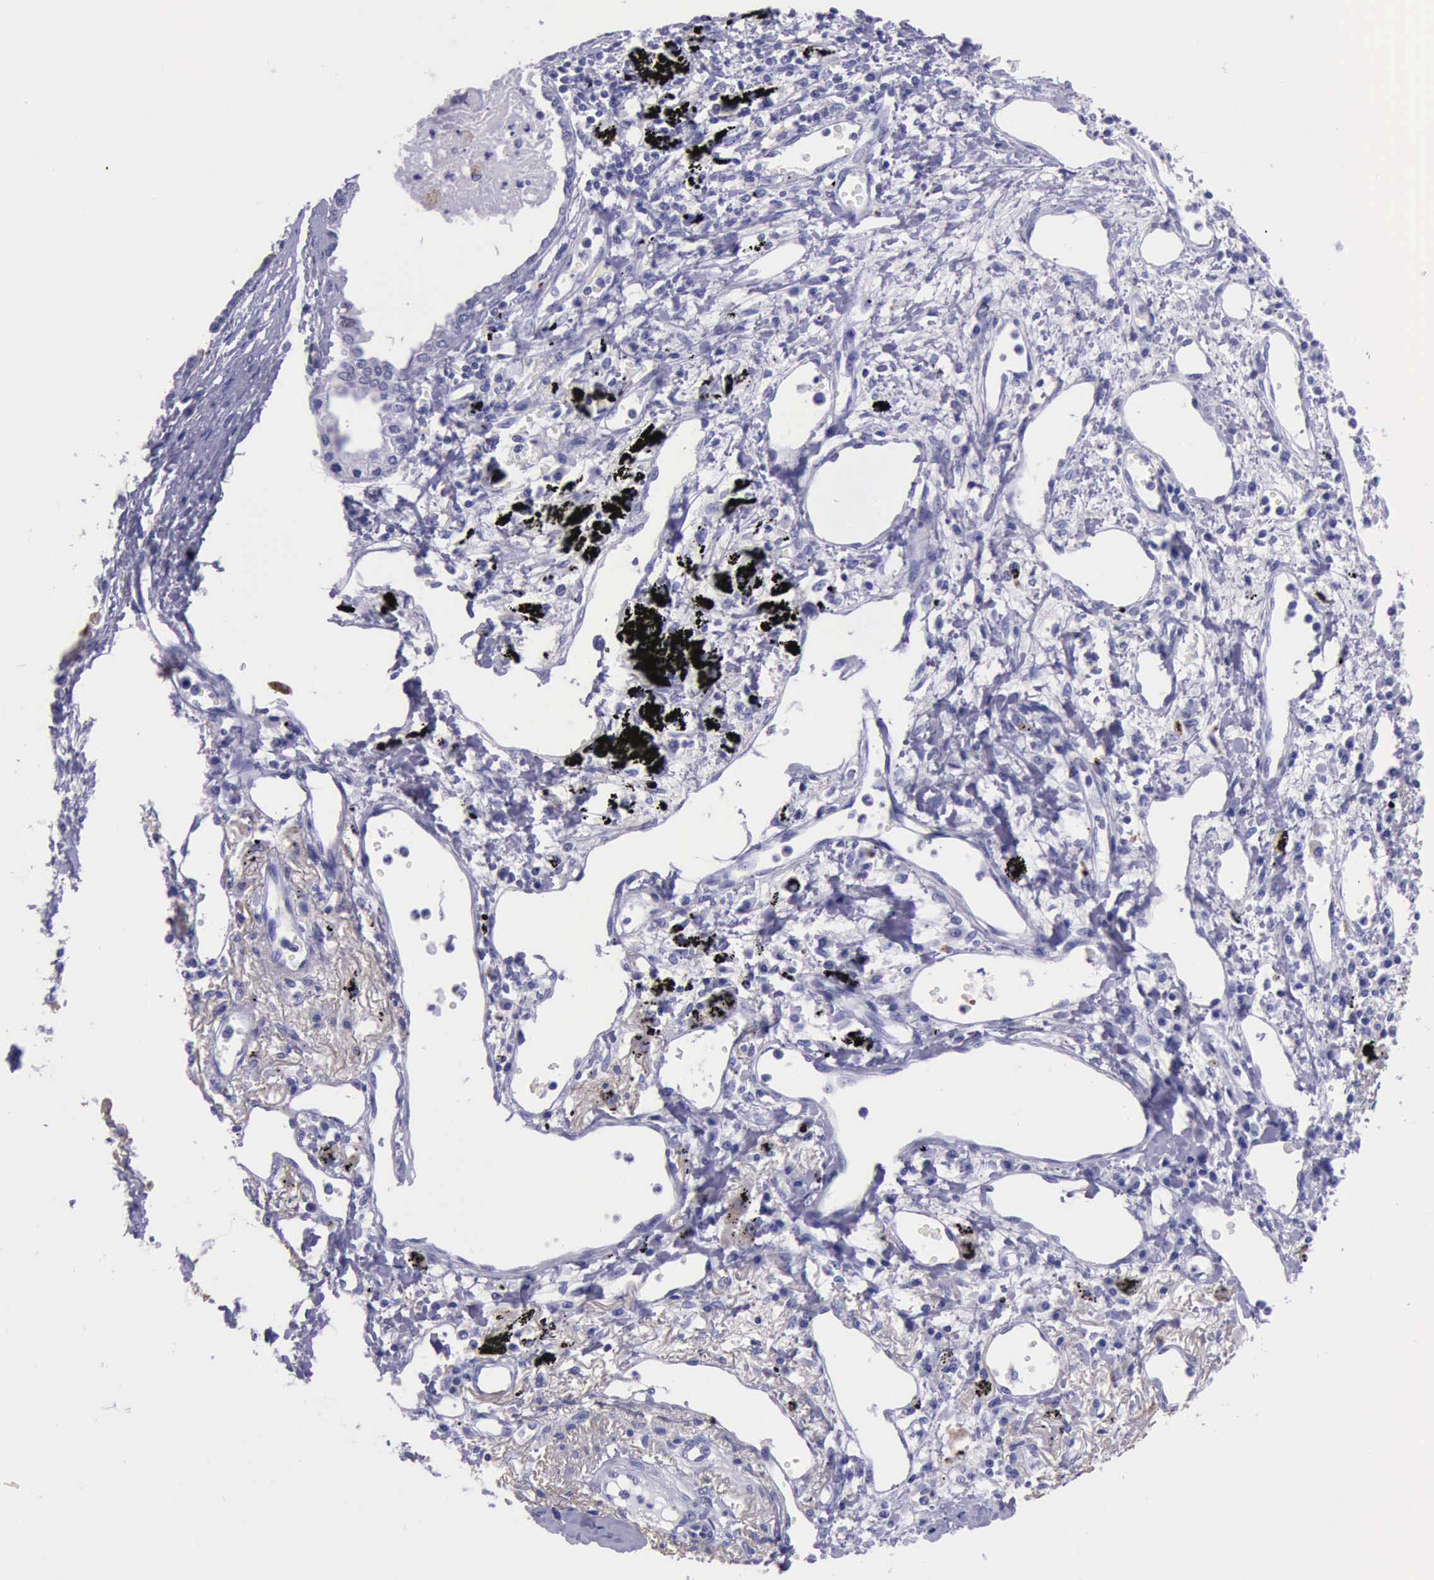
{"staining": {"intensity": "negative", "quantity": "none", "location": "none"}, "tissue": "lung cancer", "cell_type": "Tumor cells", "image_type": "cancer", "snomed": [{"axis": "morphology", "description": "Squamous cell carcinoma, NOS"}, {"axis": "topography", "description": "Lung"}], "caption": "An IHC histopathology image of lung squamous cell carcinoma is shown. There is no staining in tumor cells of lung squamous cell carcinoma.", "gene": "GLA", "patient": {"sex": "male", "age": 71}}